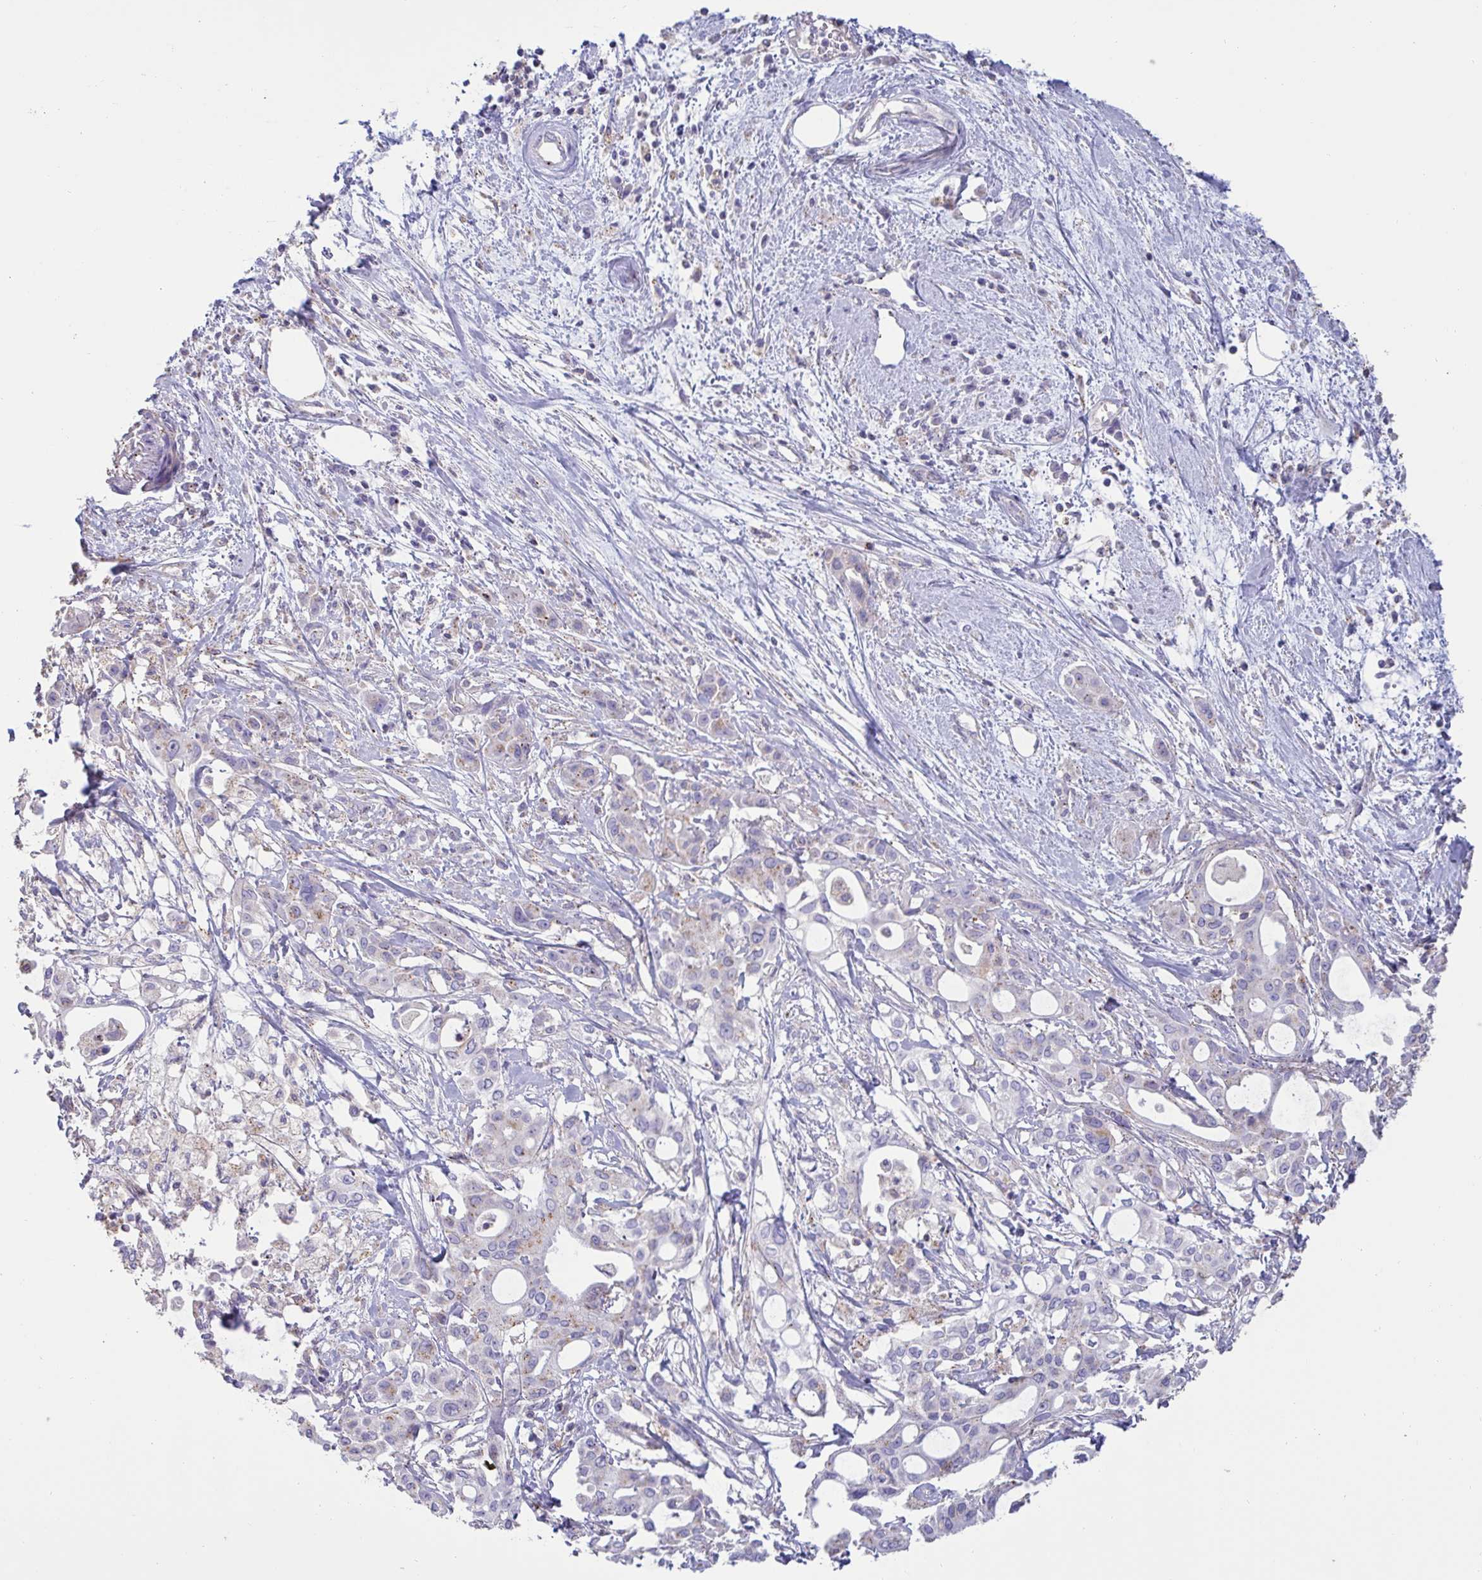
{"staining": {"intensity": "negative", "quantity": "none", "location": "none"}, "tissue": "pancreatic cancer", "cell_type": "Tumor cells", "image_type": "cancer", "snomed": [{"axis": "morphology", "description": "Adenocarcinoma, NOS"}, {"axis": "topography", "description": "Pancreas"}], "caption": "Micrograph shows no significant protein expression in tumor cells of pancreatic cancer.", "gene": "CHMP5", "patient": {"sex": "female", "age": 68}}